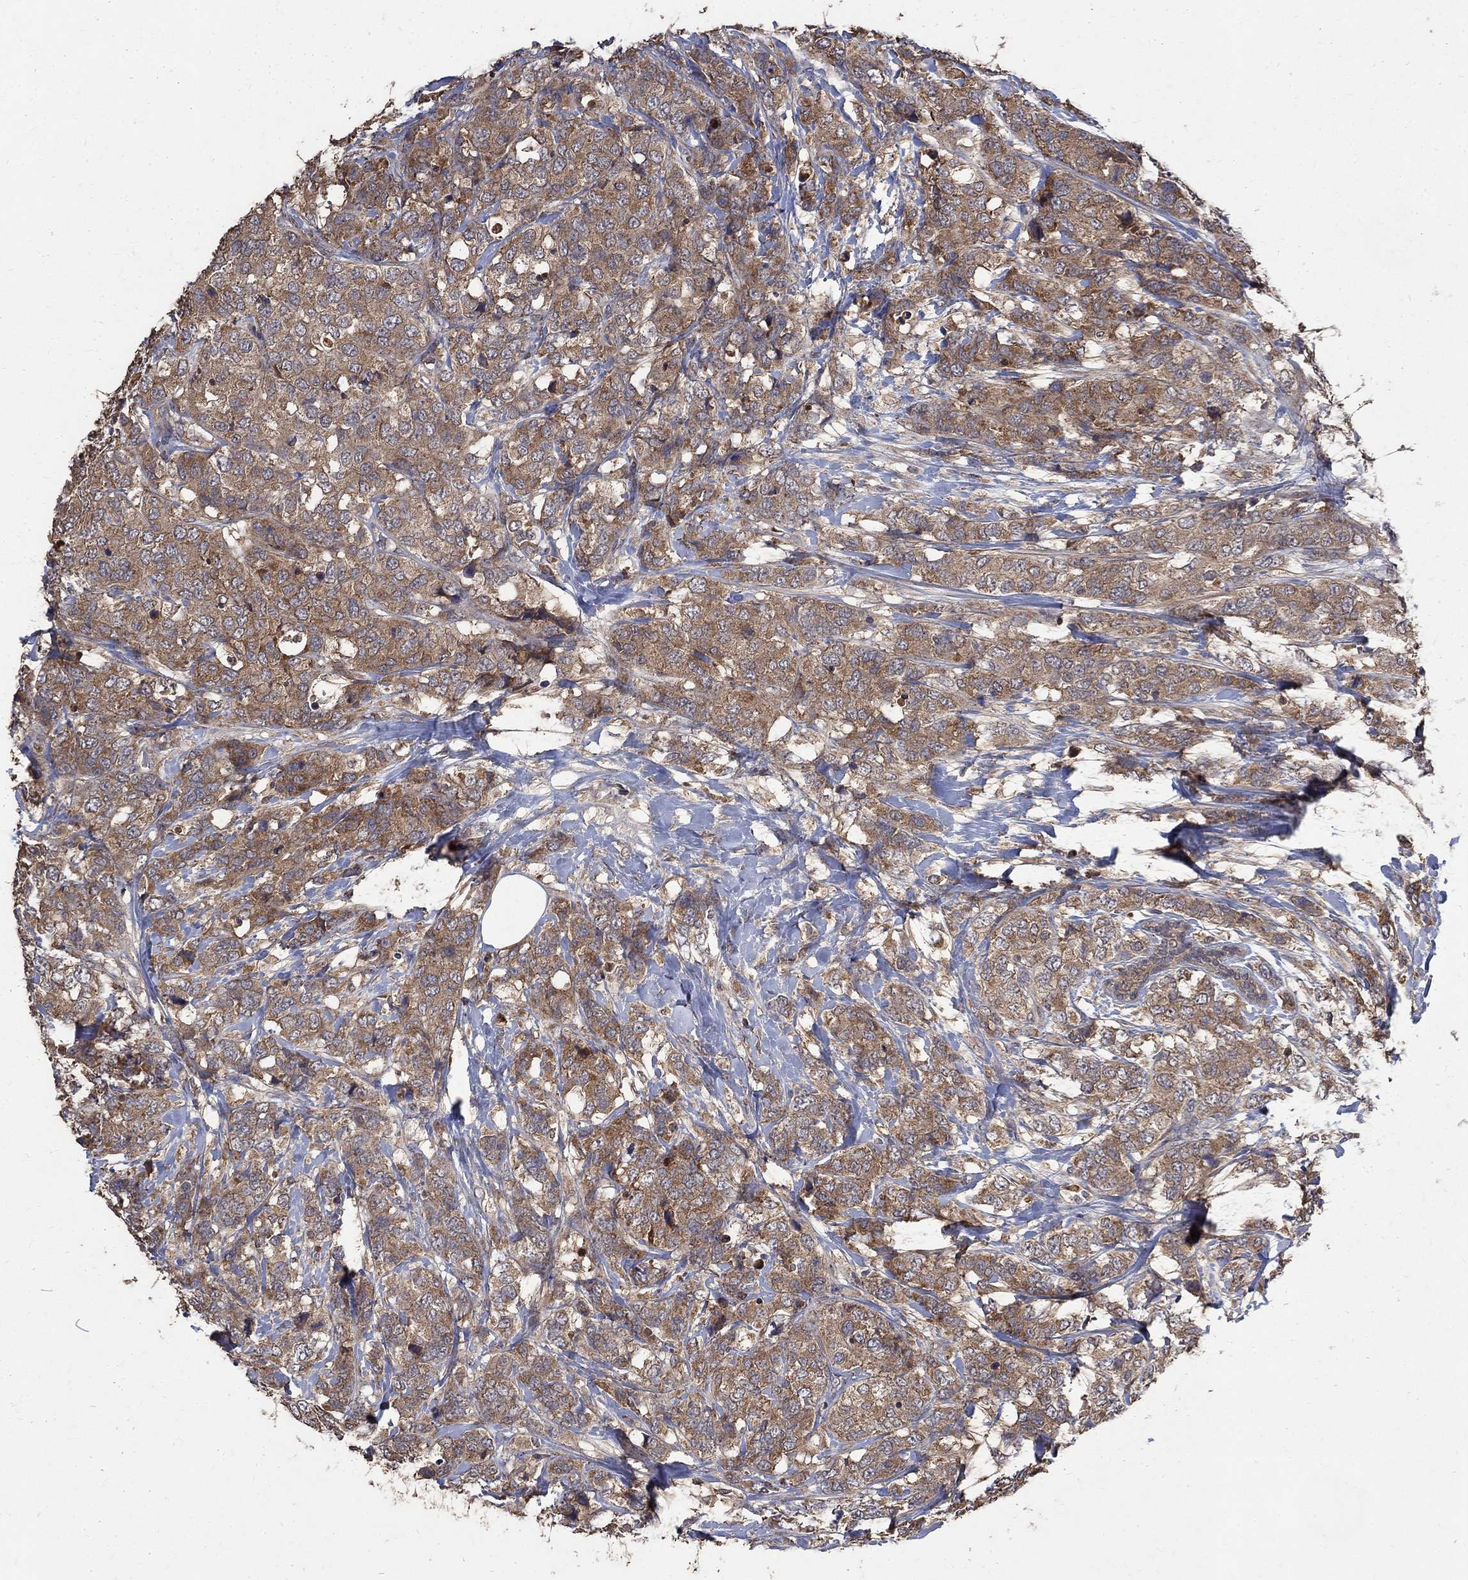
{"staining": {"intensity": "moderate", "quantity": "25%-75%", "location": "cytoplasmic/membranous"}, "tissue": "breast cancer", "cell_type": "Tumor cells", "image_type": "cancer", "snomed": [{"axis": "morphology", "description": "Lobular carcinoma"}, {"axis": "topography", "description": "Breast"}], "caption": "Lobular carcinoma (breast) stained with a protein marker reveals moderate staining in tumor cells.", "gene": "C17orf75", "patient": {"sex": "female", "age": 59}}